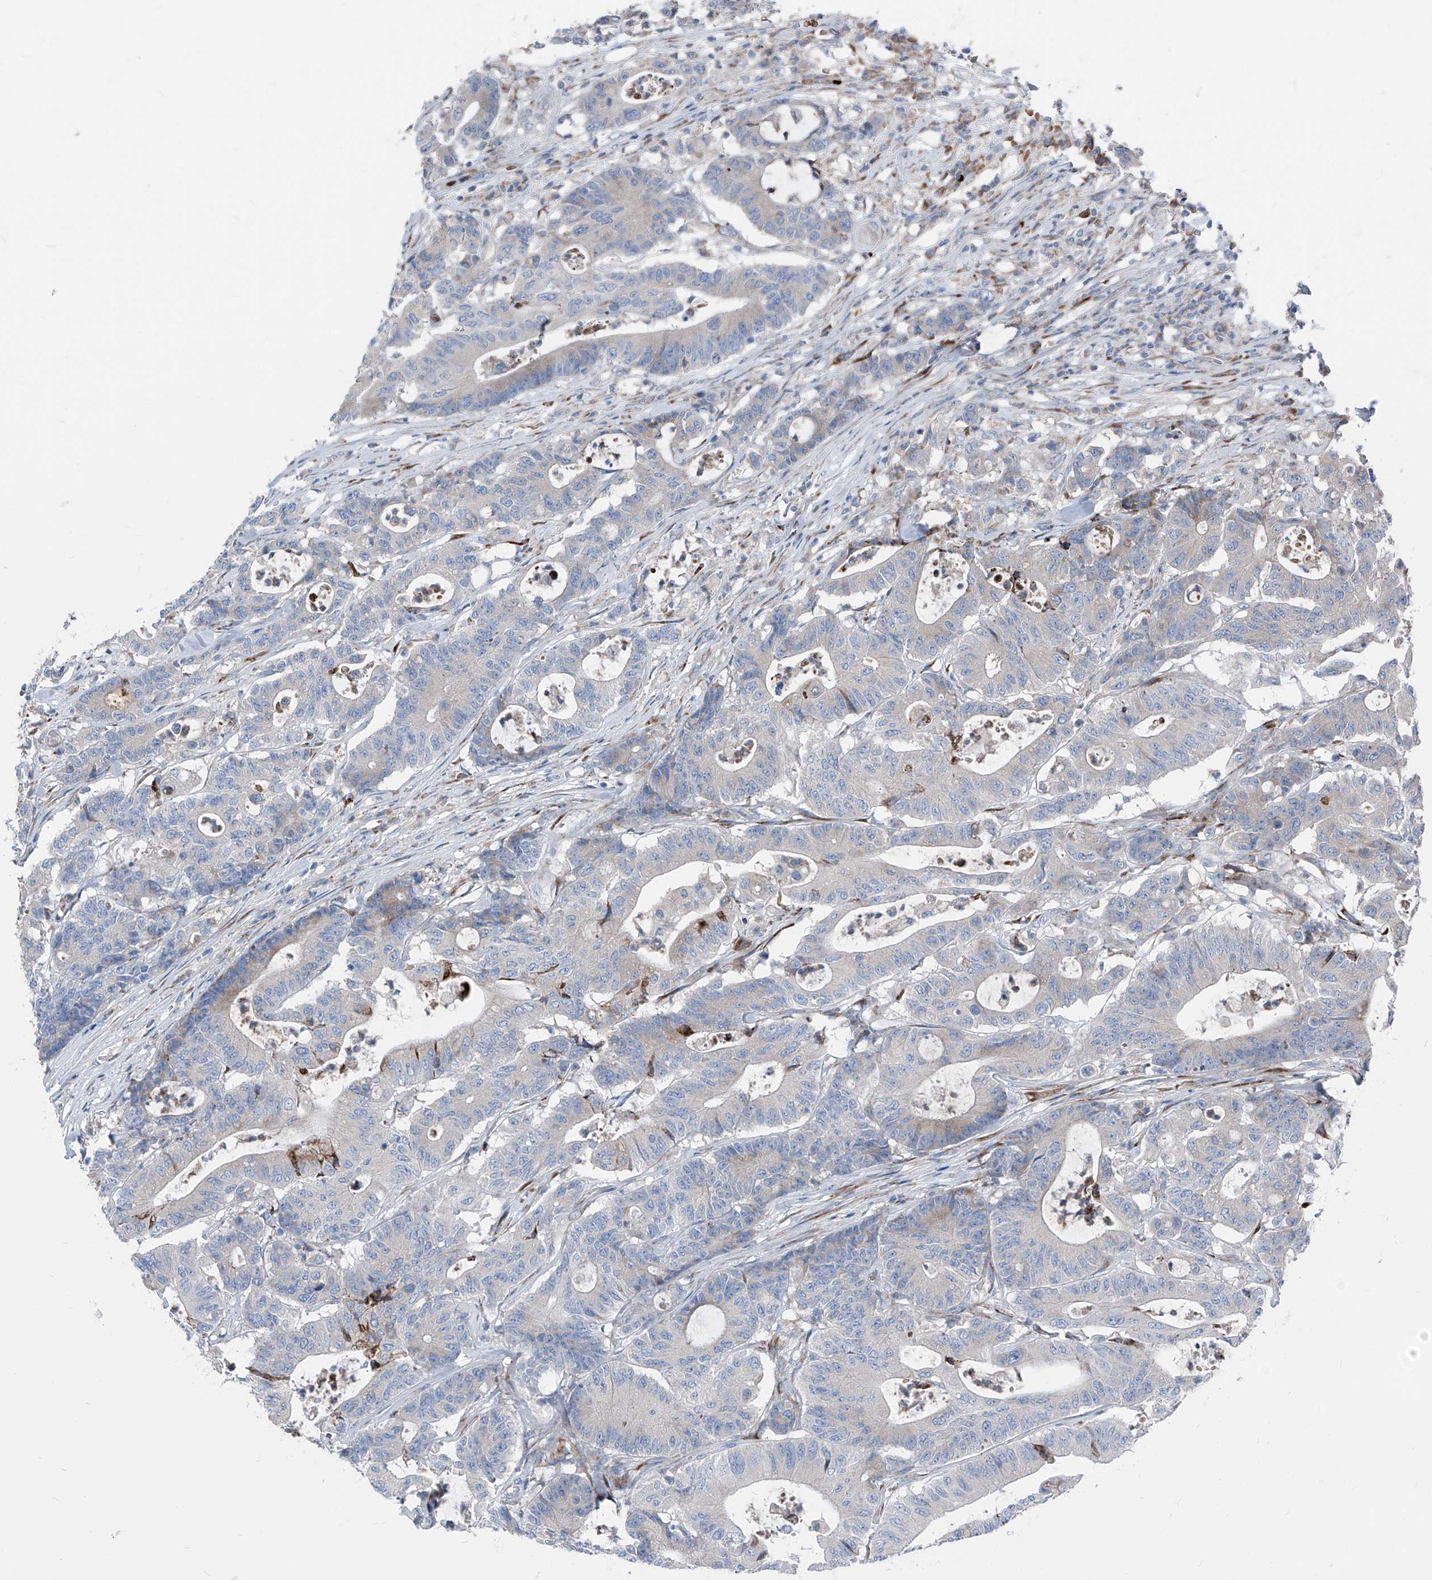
{"staining": {"intensity": "negative", "quantity": "none", "location": "none"}, "tissue": "colorectal cancer", "cell_type": "Tumor cells", "image_type": "cancer", "snomed": [{"axis": "morphology", "description": "Adenocarcinoma, NOS"}, {"axis": "topography", "description": "Colon"}], "caption": "The immunohistochemistry (IHC) micrograph has no significant expression in tumor cells of colorectal cancer (adenocarcinoma) tissue. (Brightfield microscopy of DAB immunohistochemistry at high magnification).", "gene": "IFI27", "patient": {"sex": "female", "age": 84}}